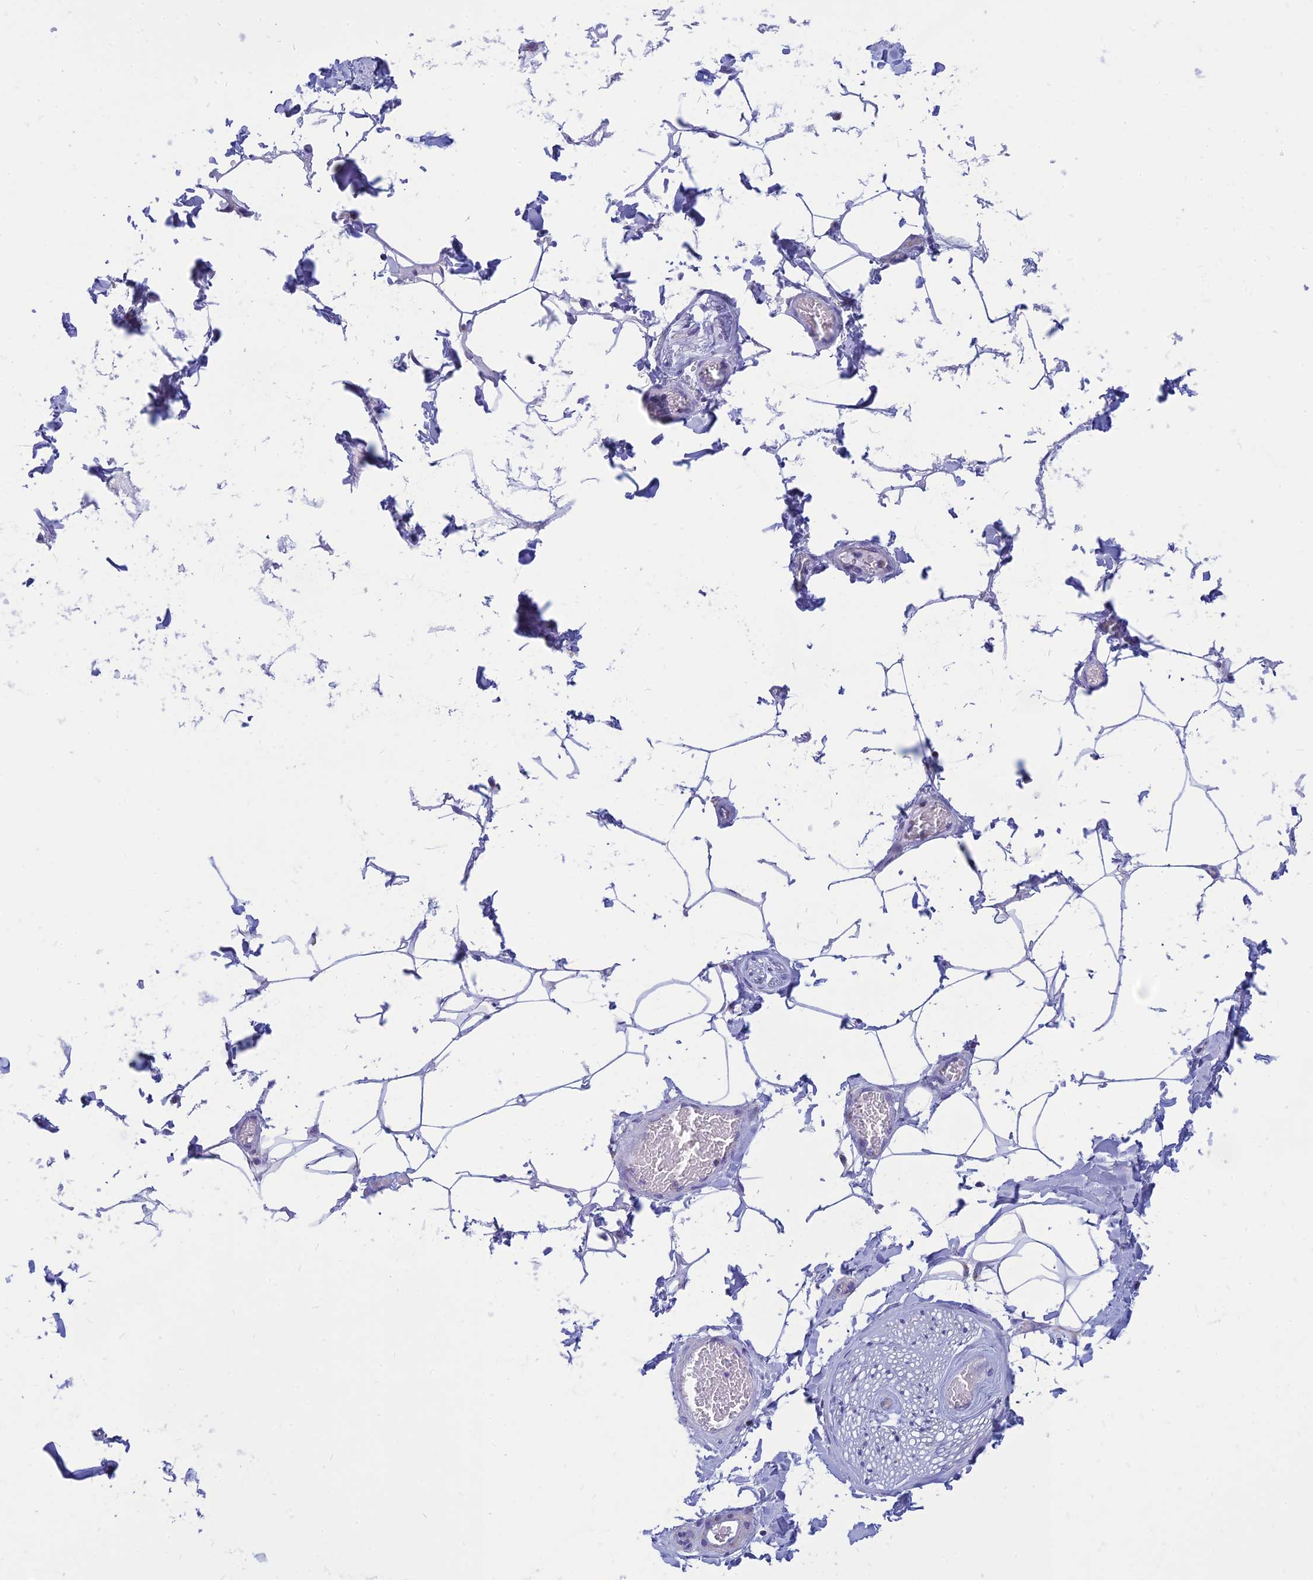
{"staining": {"intensity": "negative", "quantity": "none", "location": "none"}, "tissue": "adipose tissue", "cell_type": "Adipocytes", "image_type": "normal", "snomed": [{"axis": "morphology", "description": "Normal tissue, NOS"}, {"axis": "topography", "description": "Soft tissue"}, {"axis": "topography", "description": "Adipose tissue"}, {"axis": "topography", "description": "Vascular tissue"}, {"axis": "topography", "description": "Peripheral nerve tissue"}], "caption": "Immunohistochemistry (IHC) of unremarkable human adipose tissue shows no expression in adipocytes.", "gene": "PACC1", "patient": {"sex": "male", "age": 46}}